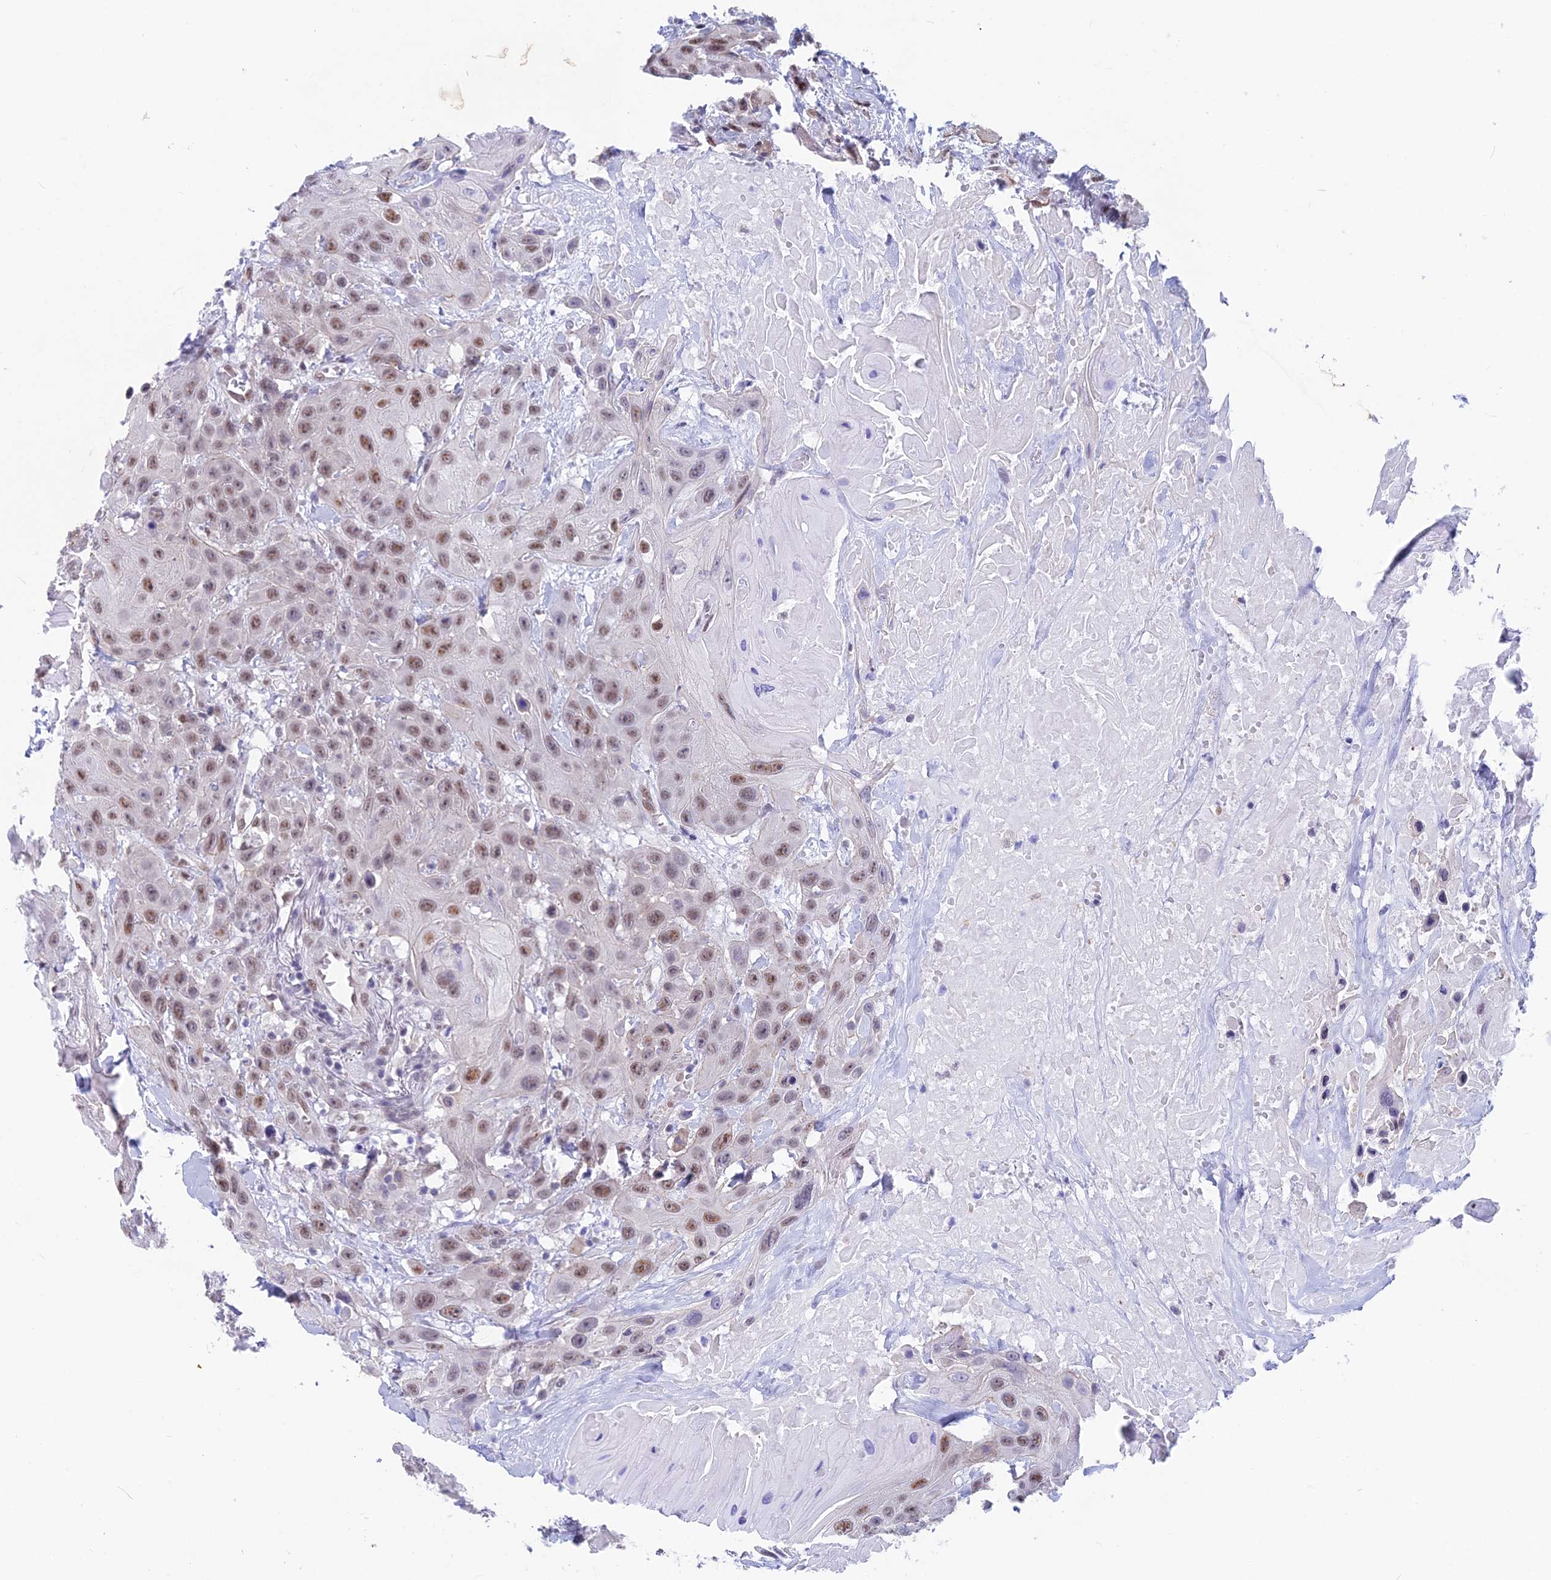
{"staining": {"intensity": "weak", "quantity": ">75%", "location": "nuclear"}, "tissue": "head and neck cancer", "cell_type": "Tumor cells", "image_type": "cancer", "snomed": [{"axis": "morphology", "description": "Squamous cell carcinoma, NOS"}, {"axis": "topography", "description": "Head-Neck"}], "caption": "Squamous cell carcinoma (head and neck) stained with a brown dye exhibits weak nuclear positive expression in approximately >75% of tumor cells.", "gene": "SRSF5", "patient": {"sex": "male", "age": 81}}